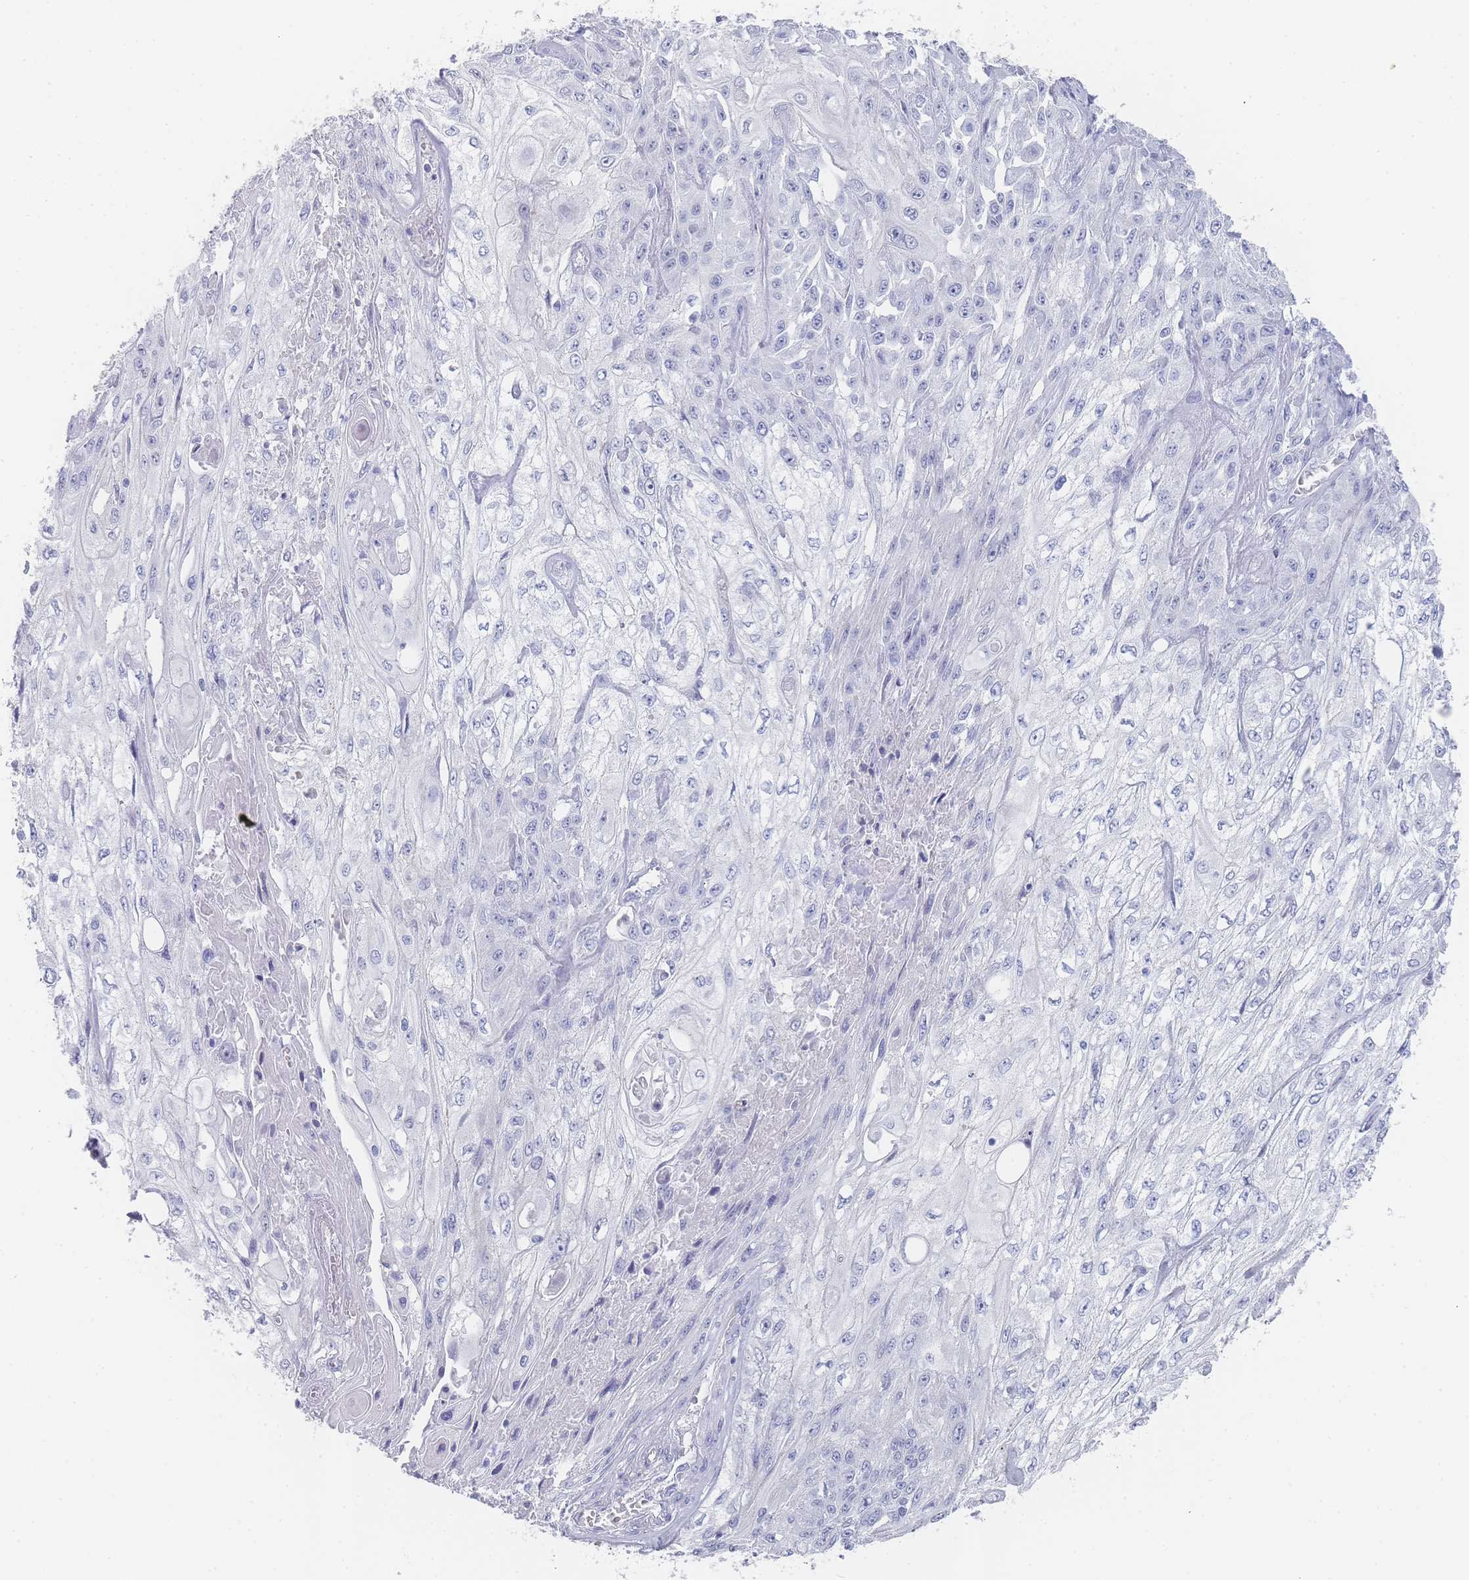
{"staining": {"intensity": "negative", "quantity": "none", "location": "none"}, "tissue": "skin cancer", "cell_type": "Tumor cells", "image_type": "cancer", "snomed": [{"axis": "morphology", "description": "Squamous cell carcinoma, NOS"}, {"axis": "morphology", "description": "Squamous cell carcinoma, metastatic, NOS"}, {"axis": "topography", "description": "Skin"}, {"axis": "topography", "description": "Lymph node"}], "caption": "IHC micrograph of neoplastic tissue: skin metastatic squamous cell carcinoma stained with DAB displays no significant protein expression in tumor cells.", "gene": "IMPG1", "patient": {"sex": "male", "age": 75}}